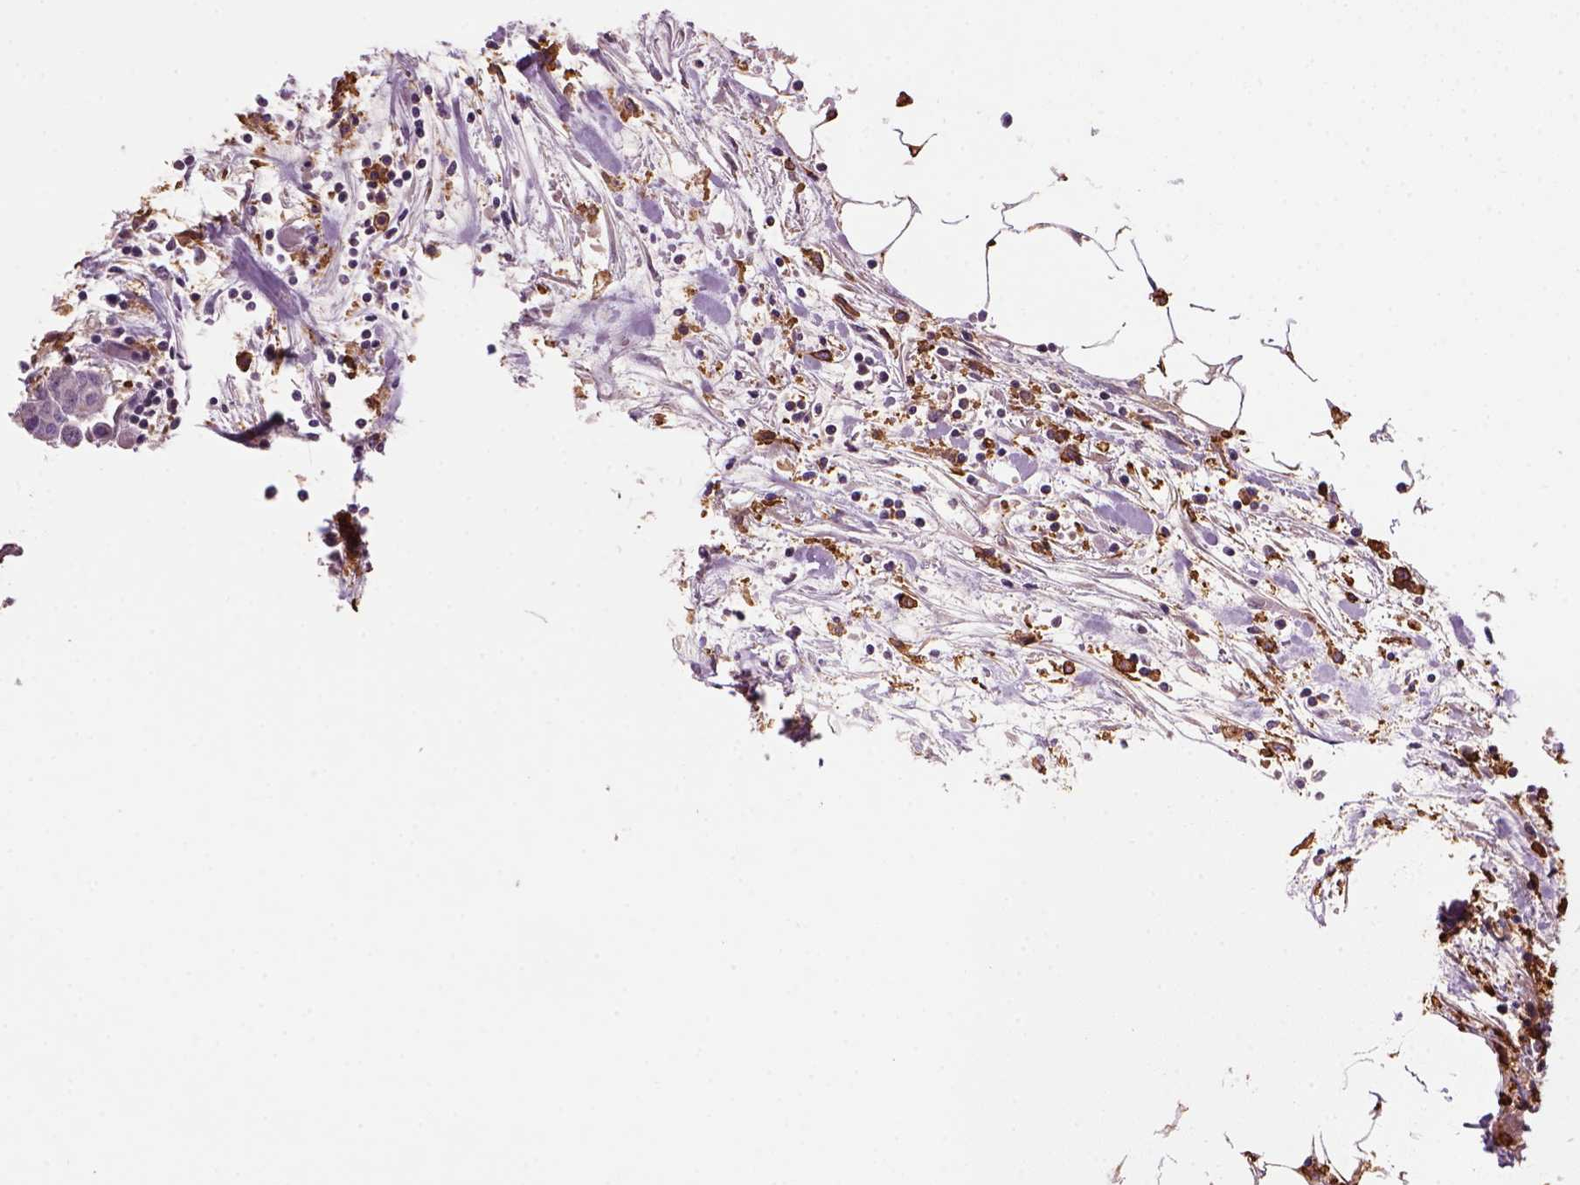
{"staining": {"intensity": "negative", "quantity": "none", "location": "none"}, "tissue": "carcinoid", "cell_type": "Tumor cells", "image_type": "cancer", "snomed": [{"axis": "morphology", "description": "Carcinoid, malignant, NOS"}, {"axis": "topography", "description": "Colon"}], "caption": "IHC histopathology image of neoplastic tissue: carcinoid stained with DAB displays no significant protein expression in tumor cells.", "gene": "CD14", "patient": {"sex": "male", "age": 81}}